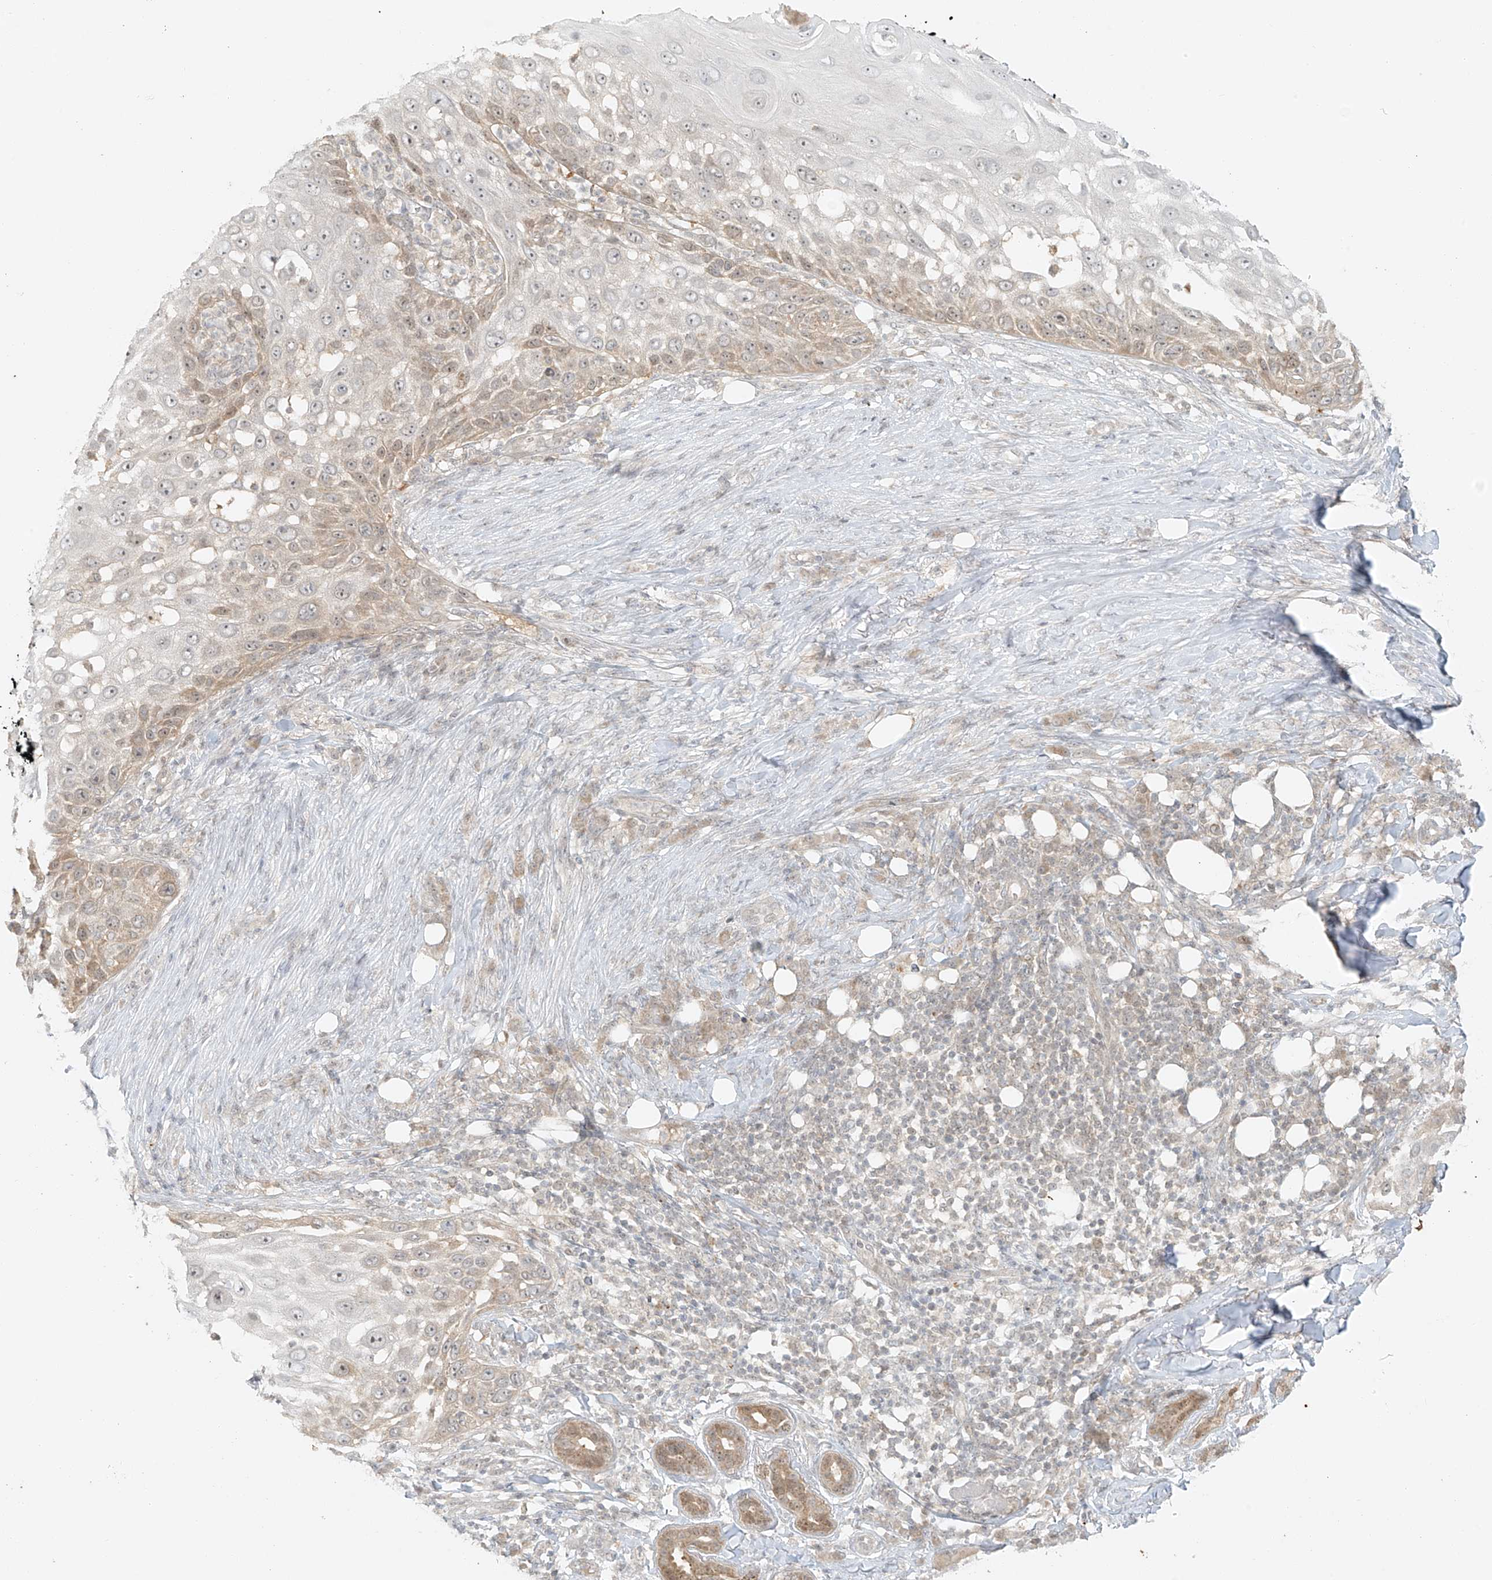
{"staining": {"intensity": "weak", "quantity": "25%-75%", "location": "cytoplasmic/membranous"}, "tissue": "skin cancer", "cell_type": "Tumor cells", "image_type": "cancer", "snomed": [{"axis": "morphology", "description": "Squamous cell carcinoma, NOS"}, {"axis": "topography", "description": "Skin"}], "caption": "Skin cancer stained with DAB immunohistochemistry (IHC) reveals low levels of weak cytoplasmic/membranous staining in approximately 25%-75% of tumor cells.", "gene": "MIPEP", "patient": {"sex": "female", "age": 44}}